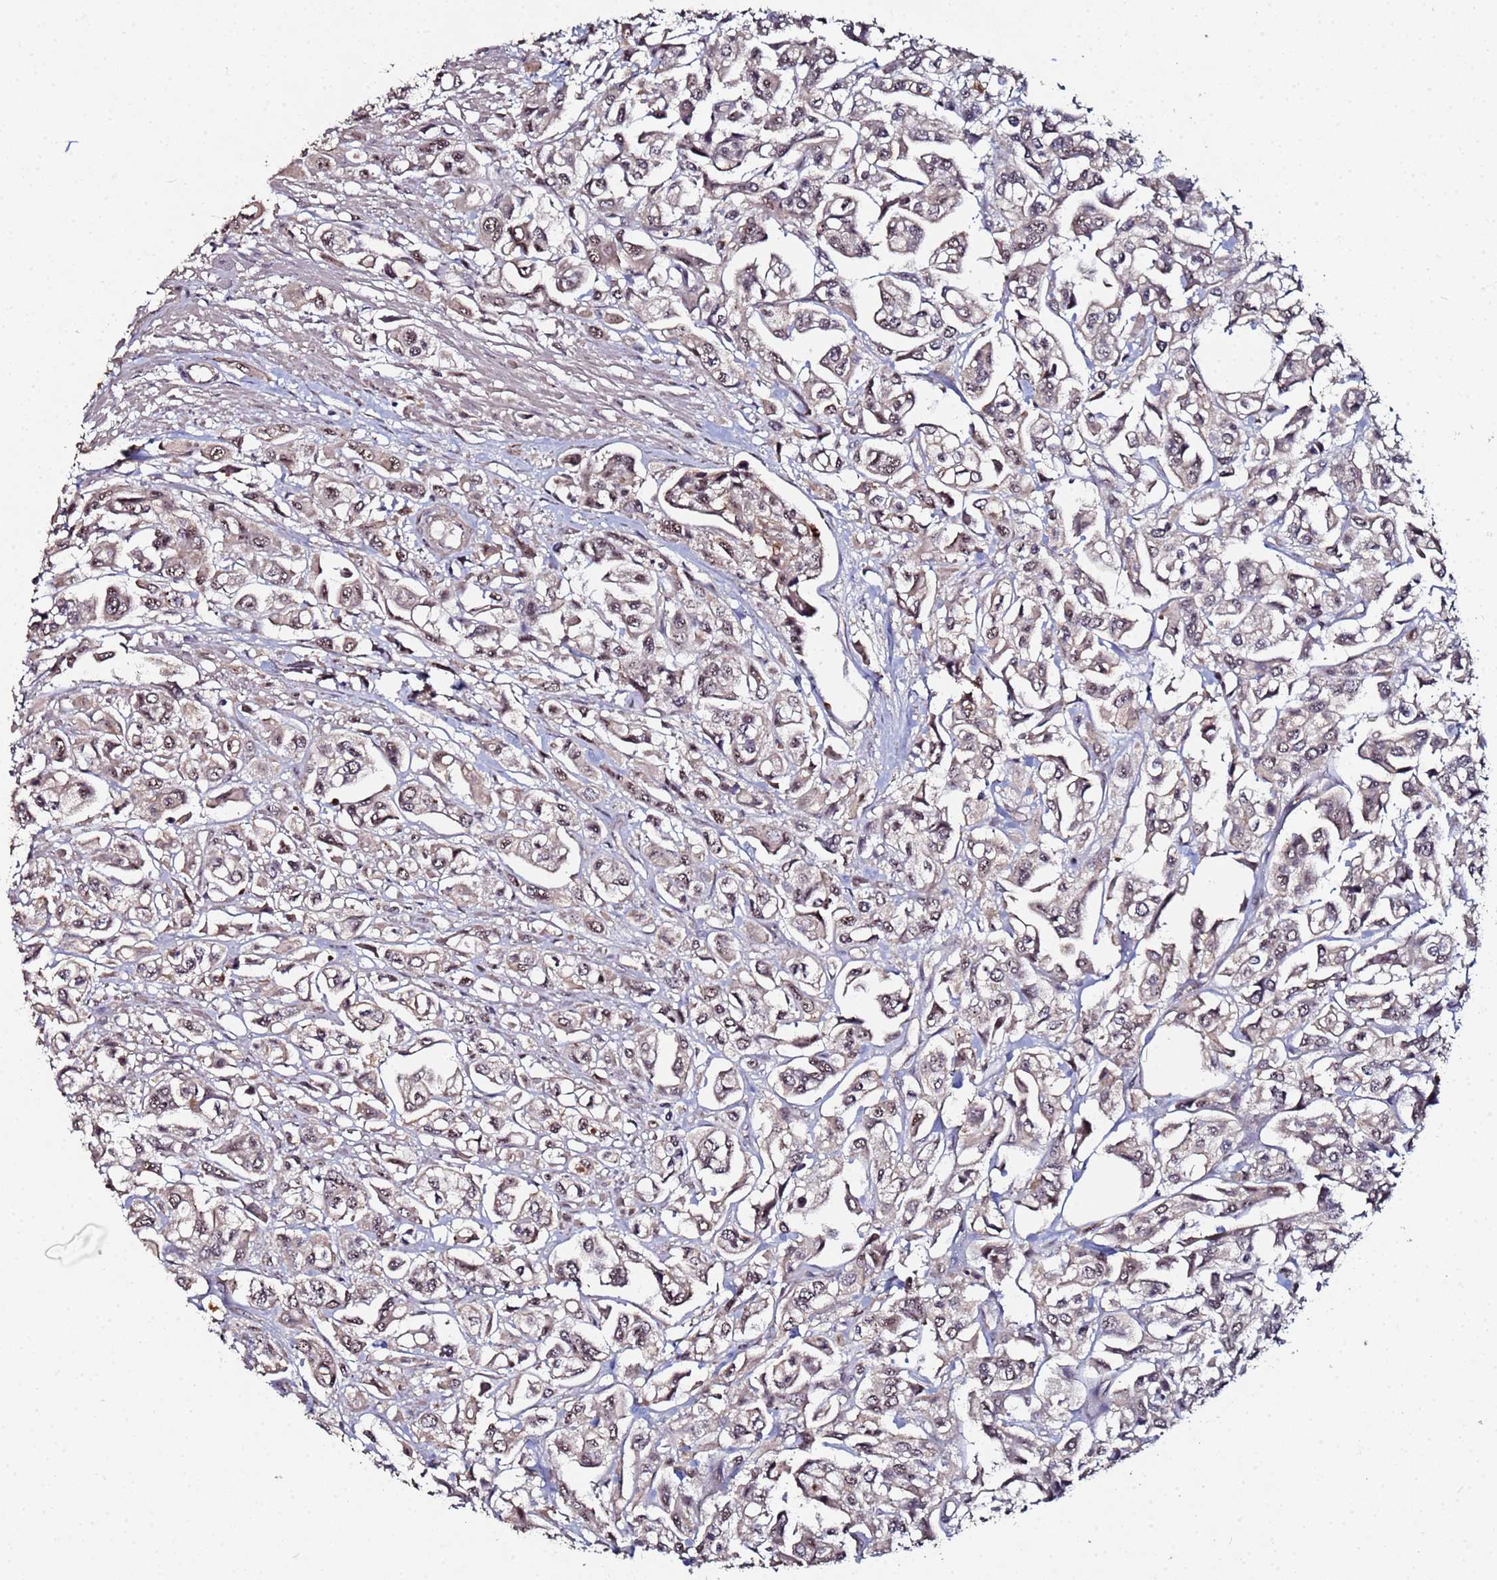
{"staining": {"intensity": "weak", "quantity": "25%-75%", "location": "nuclear"}, "tissue": "urothelial cancer", "cell_type": "Tumor cells", "image_type": "cancer", "snomed": [{"axis": "morphology", "description": "Urothelial carcinoma, High grade"}, {"axis": "topography", "description": "Urinary bladder"}], "caption": "This photomicrograph displays immunohistochemistry (IHC) staining of high-grade urothelial carcinoma, with low weak nuclear positivity in approximately 25%-75% of tumor cells.", "gene": "OSER1", "patient": {"sex": "male", "age": 67}}